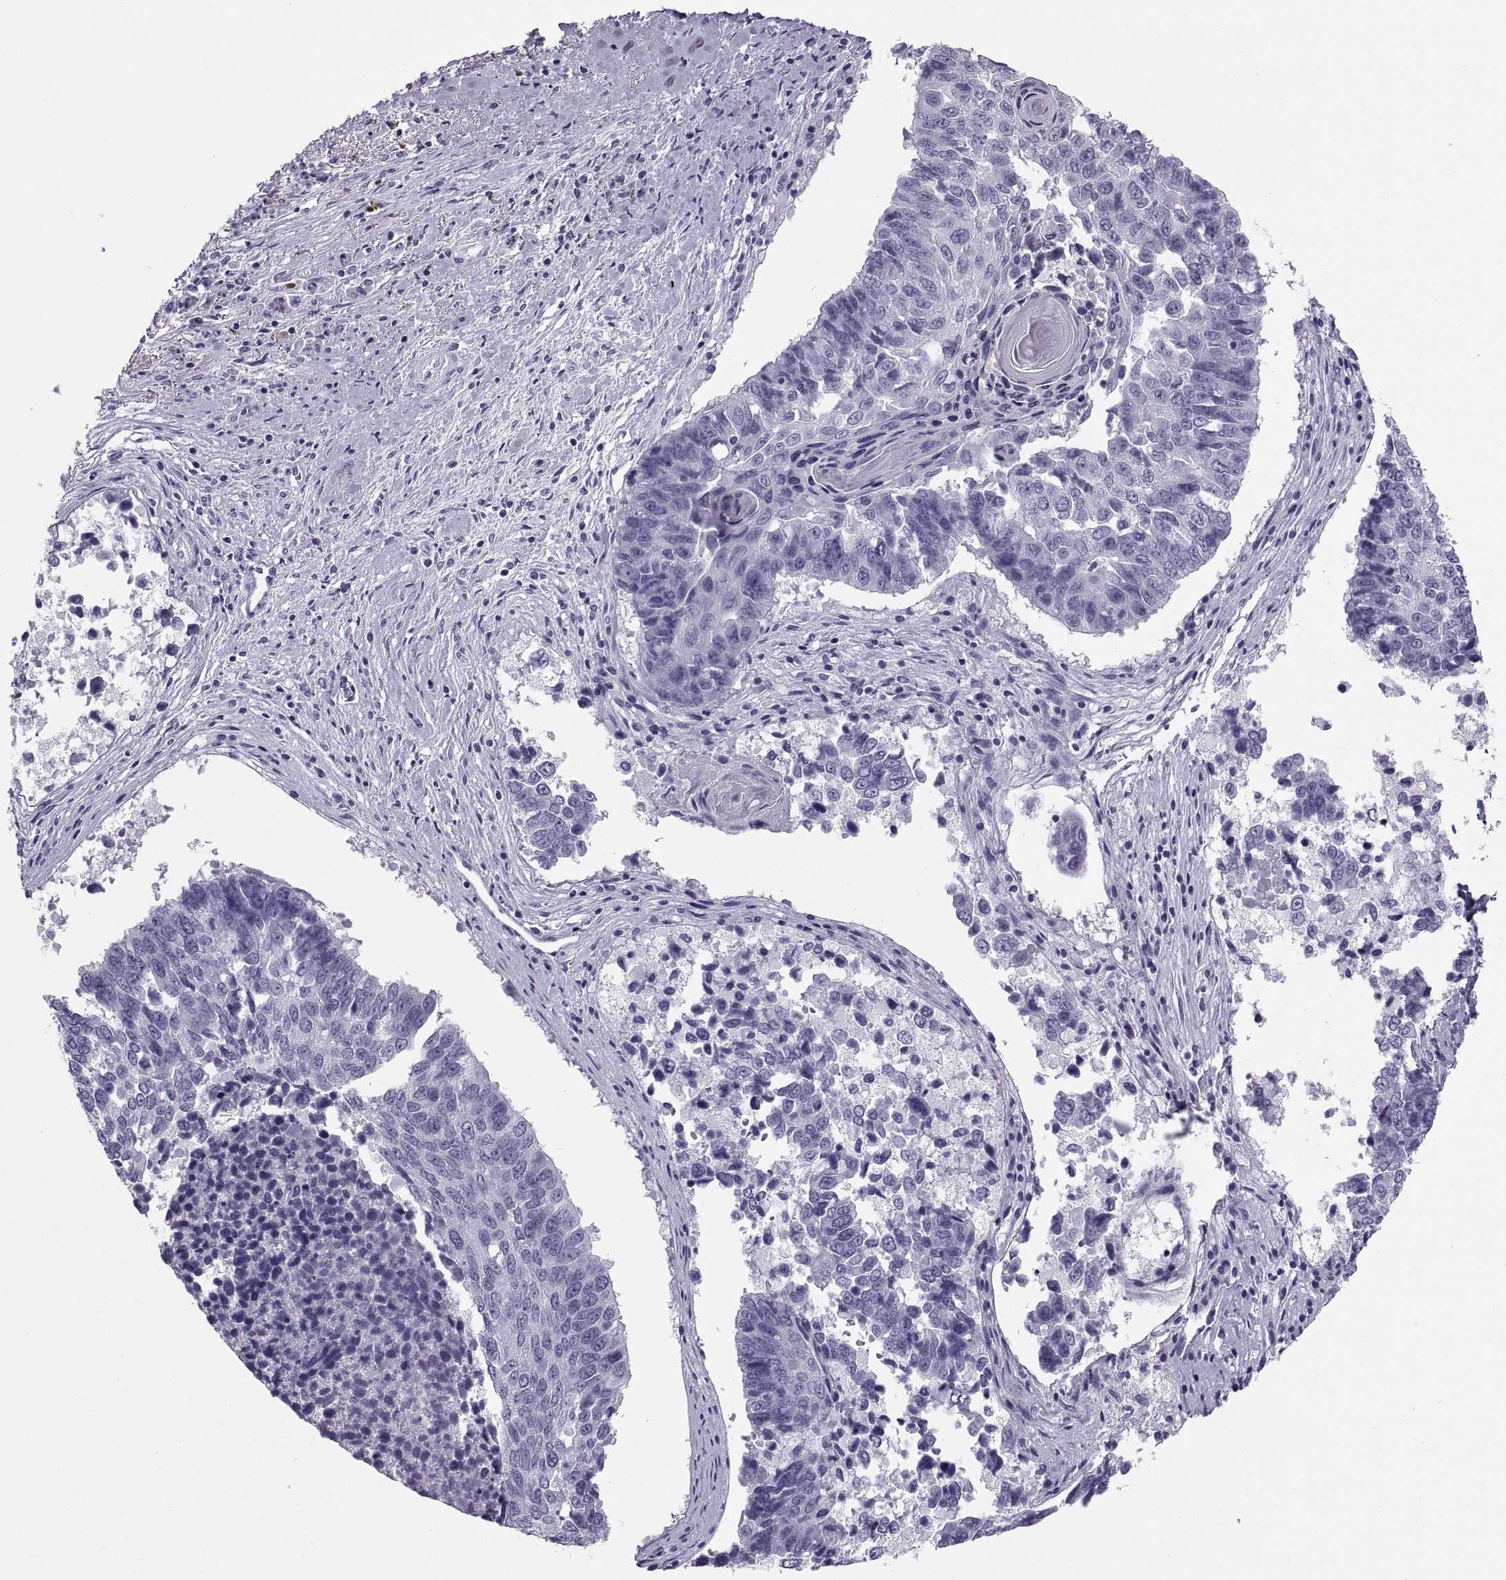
{"staining": {"intensity": "negative", "quantity": "none", "location": "none"}, "tissue": "lung cancer", "cell_type": "Tumor cells", "image_type": "cancer", "snomed": [{"axis": "morphology", "description": "Squamous cell carcinoma, NOS"}, {"axis": "topography", "description": "Lung"}], "caption": "IHC of human lung cancer (squamous cell carcinoma) shows no expression in tumor cells.", "gene": "CT47A10", "patient": {"sex": "male", "age": 73}}